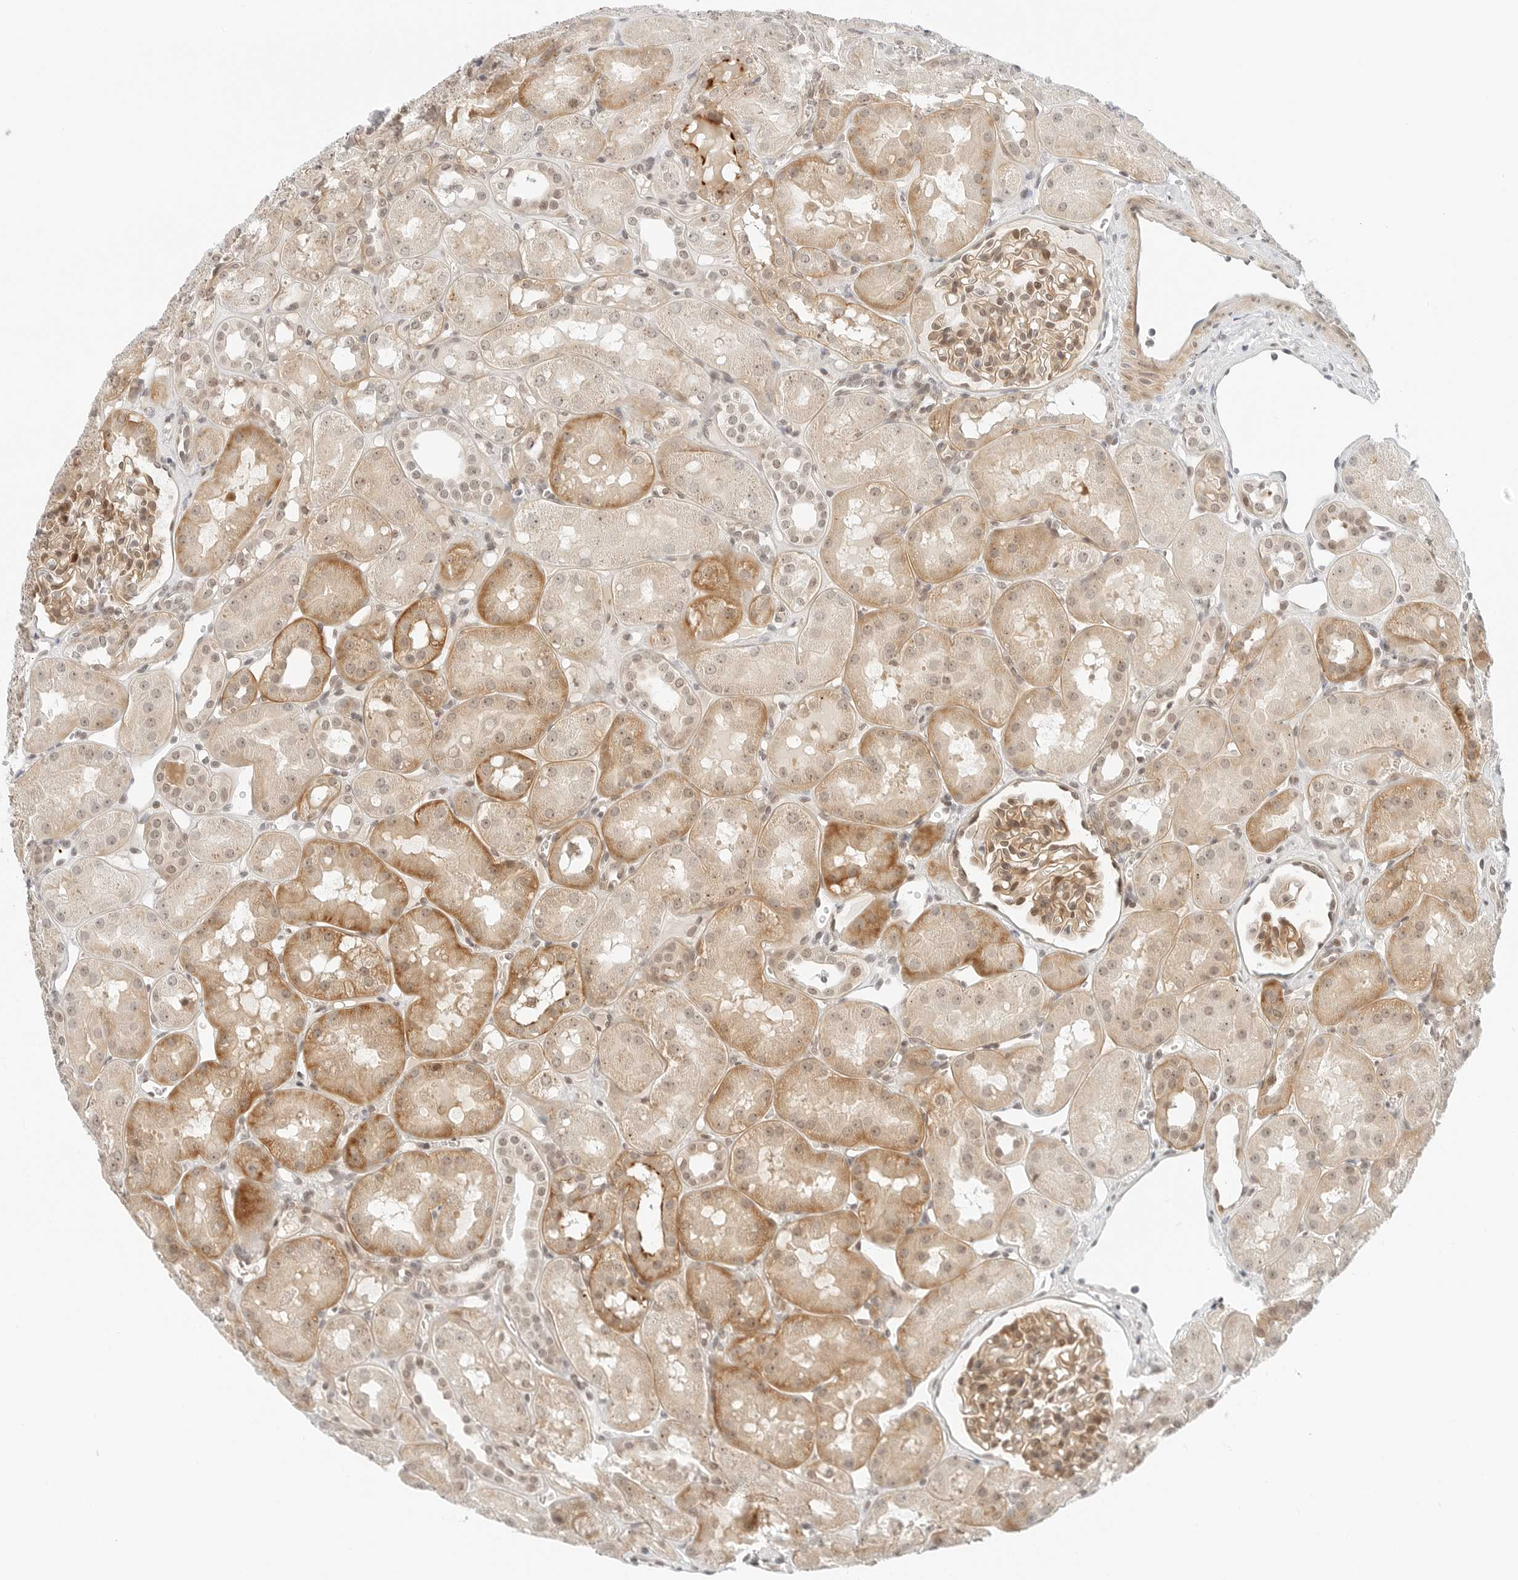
{"staining": {"intensity": "moderate", "quantity": ">75%", "location": "cytoplasmic/membranous,nuclear"}, "tissue": "kidney", "cell_type": "Cells in glomeruli", "image_type": "normal", "snomed": [{"axis": "morphology", "description": "Normal tissue, NOS"}, {"axis": "topography", "description": "Kidney"}], "caption": "IHC histopathology image of unremarkable kidney stained for a protein (brown), which shows medium levels of moderate cytoplasmic/membranous,nuclear positivity in about >75% of cells in glomeruli.", "gene": "NEO1", "patient": {"sex": "male", "age": 16}}